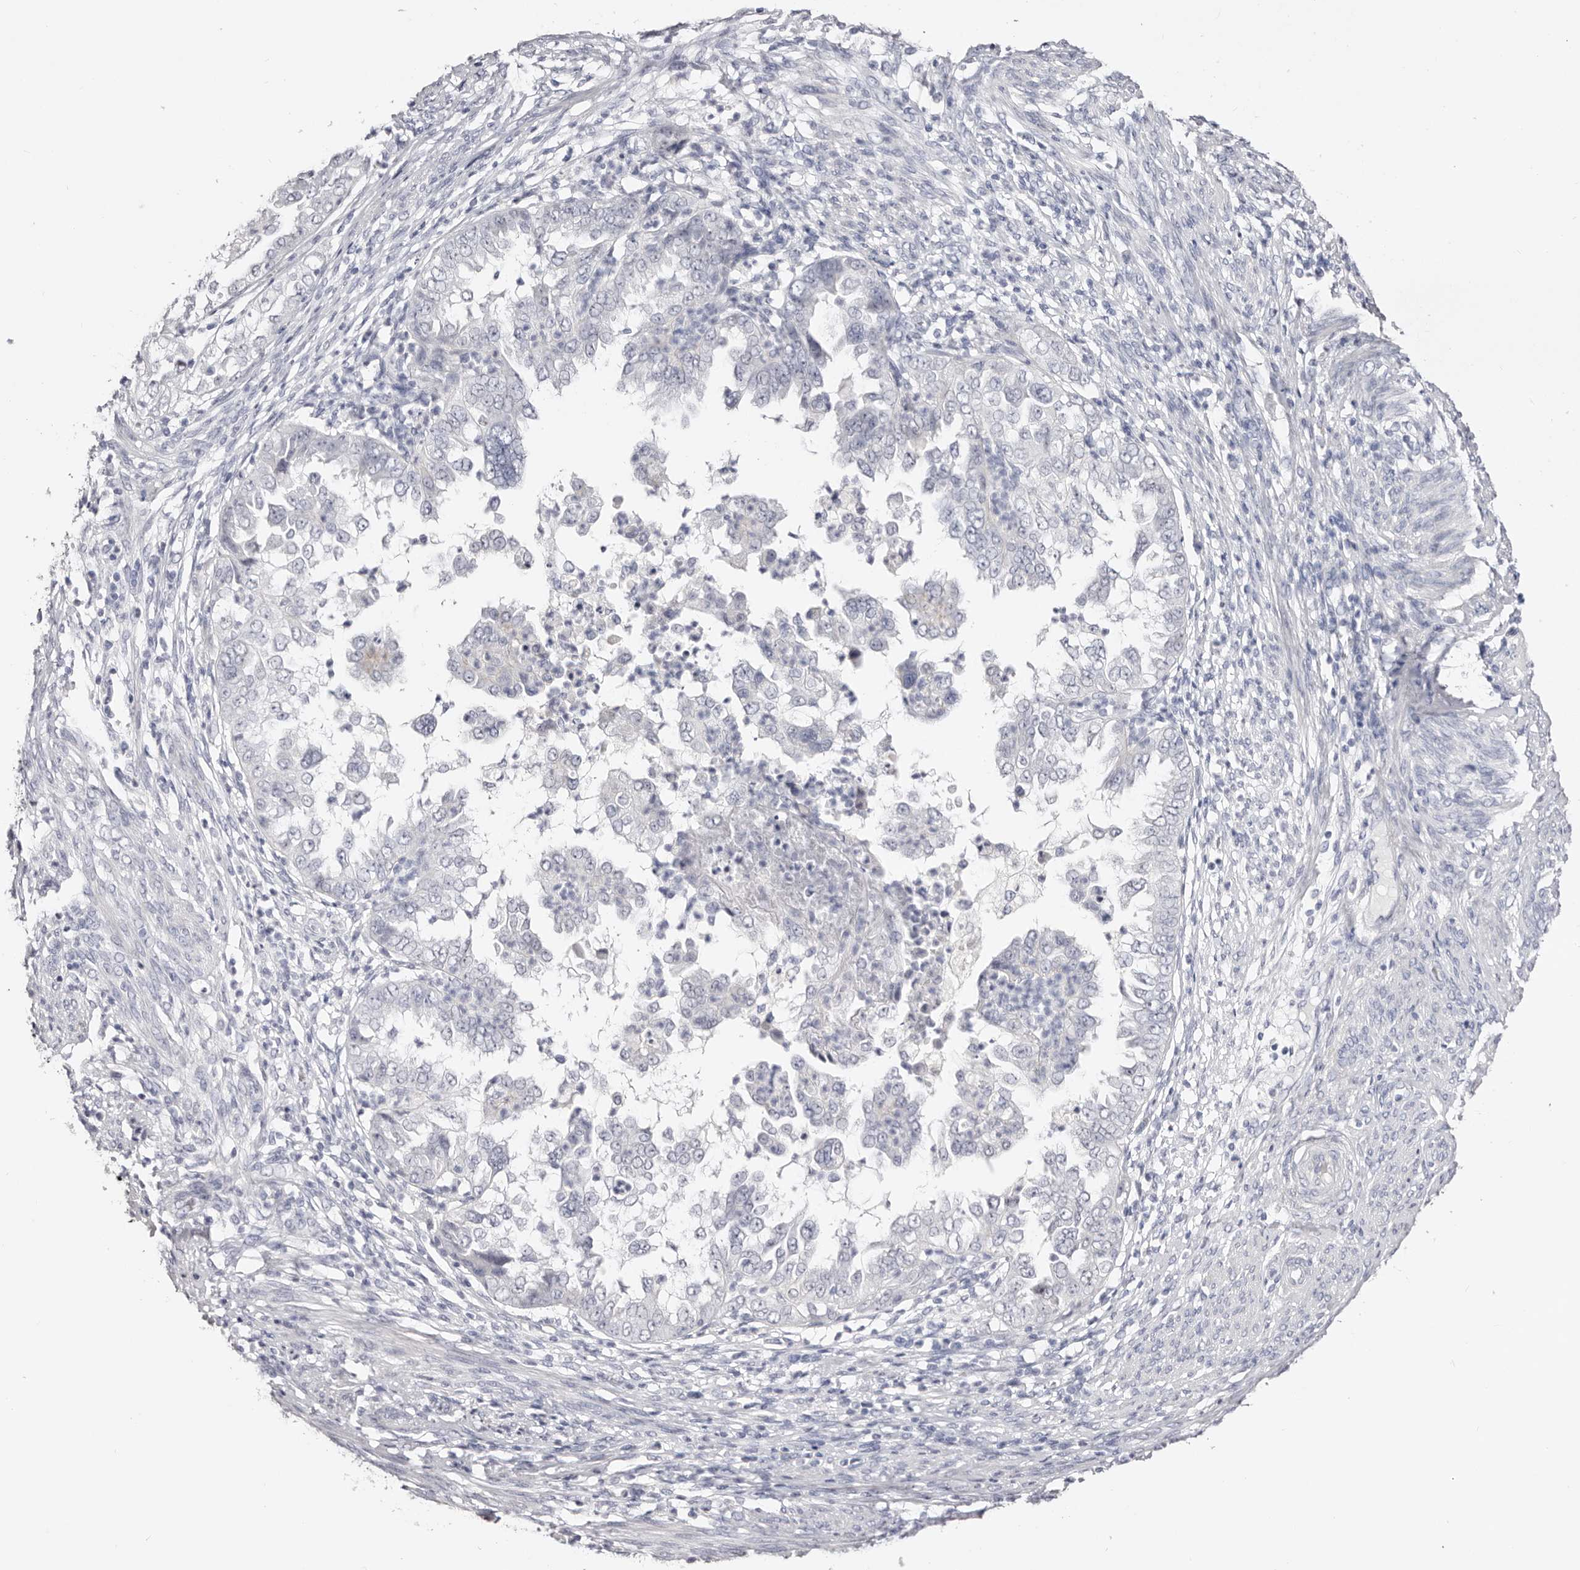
{"staining": {"intensity": "negative", "quantity": "none", "location": "none"}, "tissue": "endometrial cancer", "cell_type": "Tumor cells", "image_type": "cancer", "snomed": [{"axis": "morphology", "description": "Adenocarcinoma, NOS"}, {"axis": "topography", "description": "Endometrium"}], "caption": "Protein analysis of endometrial adenocarcinoma displays no significant positivity in tumor cells. The staining is performed using DAB (3,3'-diaminobenzidine) brown chromogen with nuclei counter-stained in using hematoxylin.", "gene": "AKNAD1", "patient": {"sex": "female", "age": 85}}